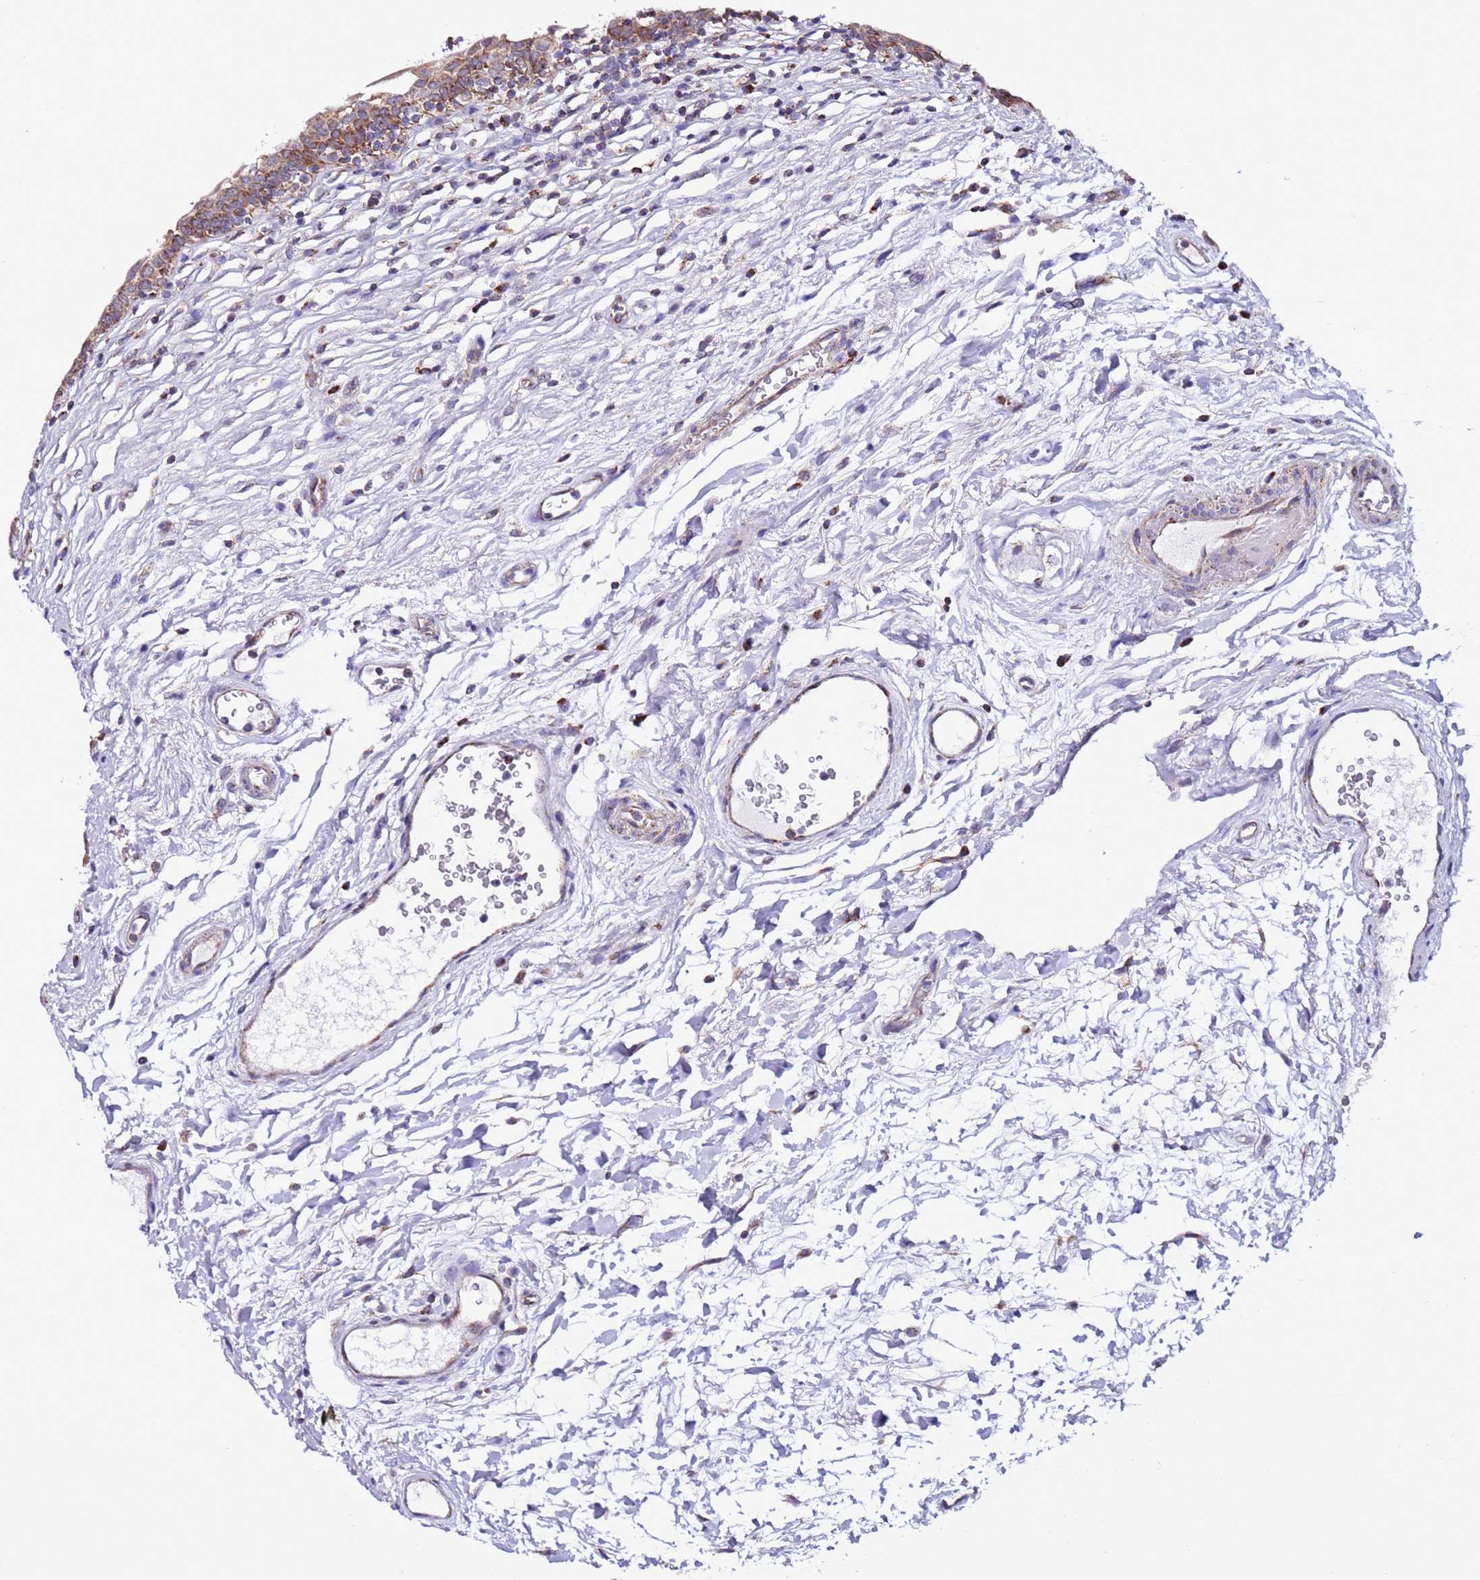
{"staining": {"intensity": "moderate", "quantity": "25%-75%", "location": "cytoplasmic/membranous"}, "tissue": "urinary bladder", "cell_type": "Urothelial cells", "image_type": "normal", "snomed": [{"axis": "morphology", "description": "Normal tissue, NOS"}, {"axis": "topography", "description": "Urinary bladder"}], "caption": "The photomicrograph exhibits immunohistochemical staining of unremarkable urinary bladder. There is moderate cytoplasmic/membranous positivity is present in about 25%-75% of urothelial cells.", "gene": "AHI1", "patient": {"sex": "male", "age": 83}}